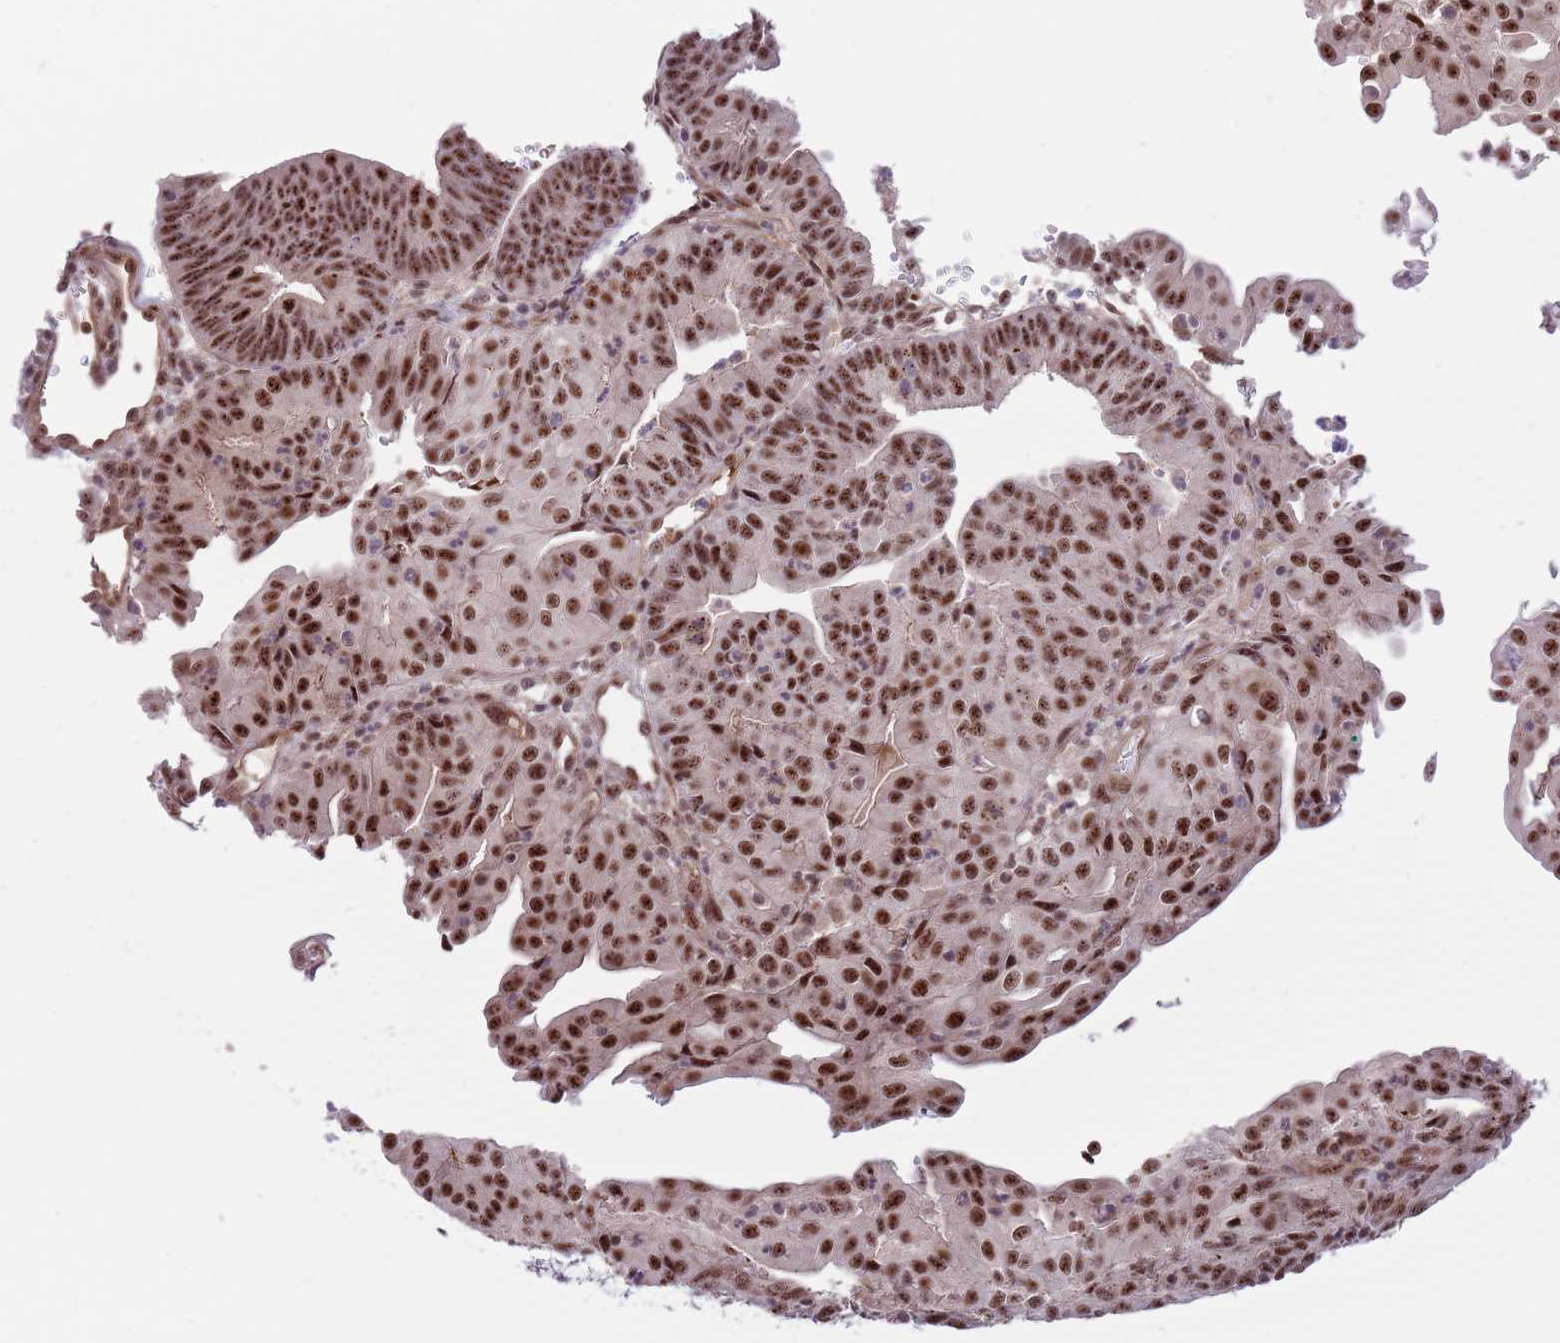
{"staining": {"intensity": "strong", "quantity": ">75%", "location": "nuclear"}, "tissue": "endometrial cancer", "cell_type": "Tumor cells", "image_type": "cancer", "snomed": [{"axis": "morphology", "description": "Adenocarcinoma, NOS"}, {"axis": "topography", "description": "Endometrium"}], "caption": "Endometrial cancer was stained to show a protein in brown. There is high levels of strong nuclear staining in approximately >75% of tumor cells.", "gene": "SIPA1L3", "patient": {"sex": "female", "age": 56}}